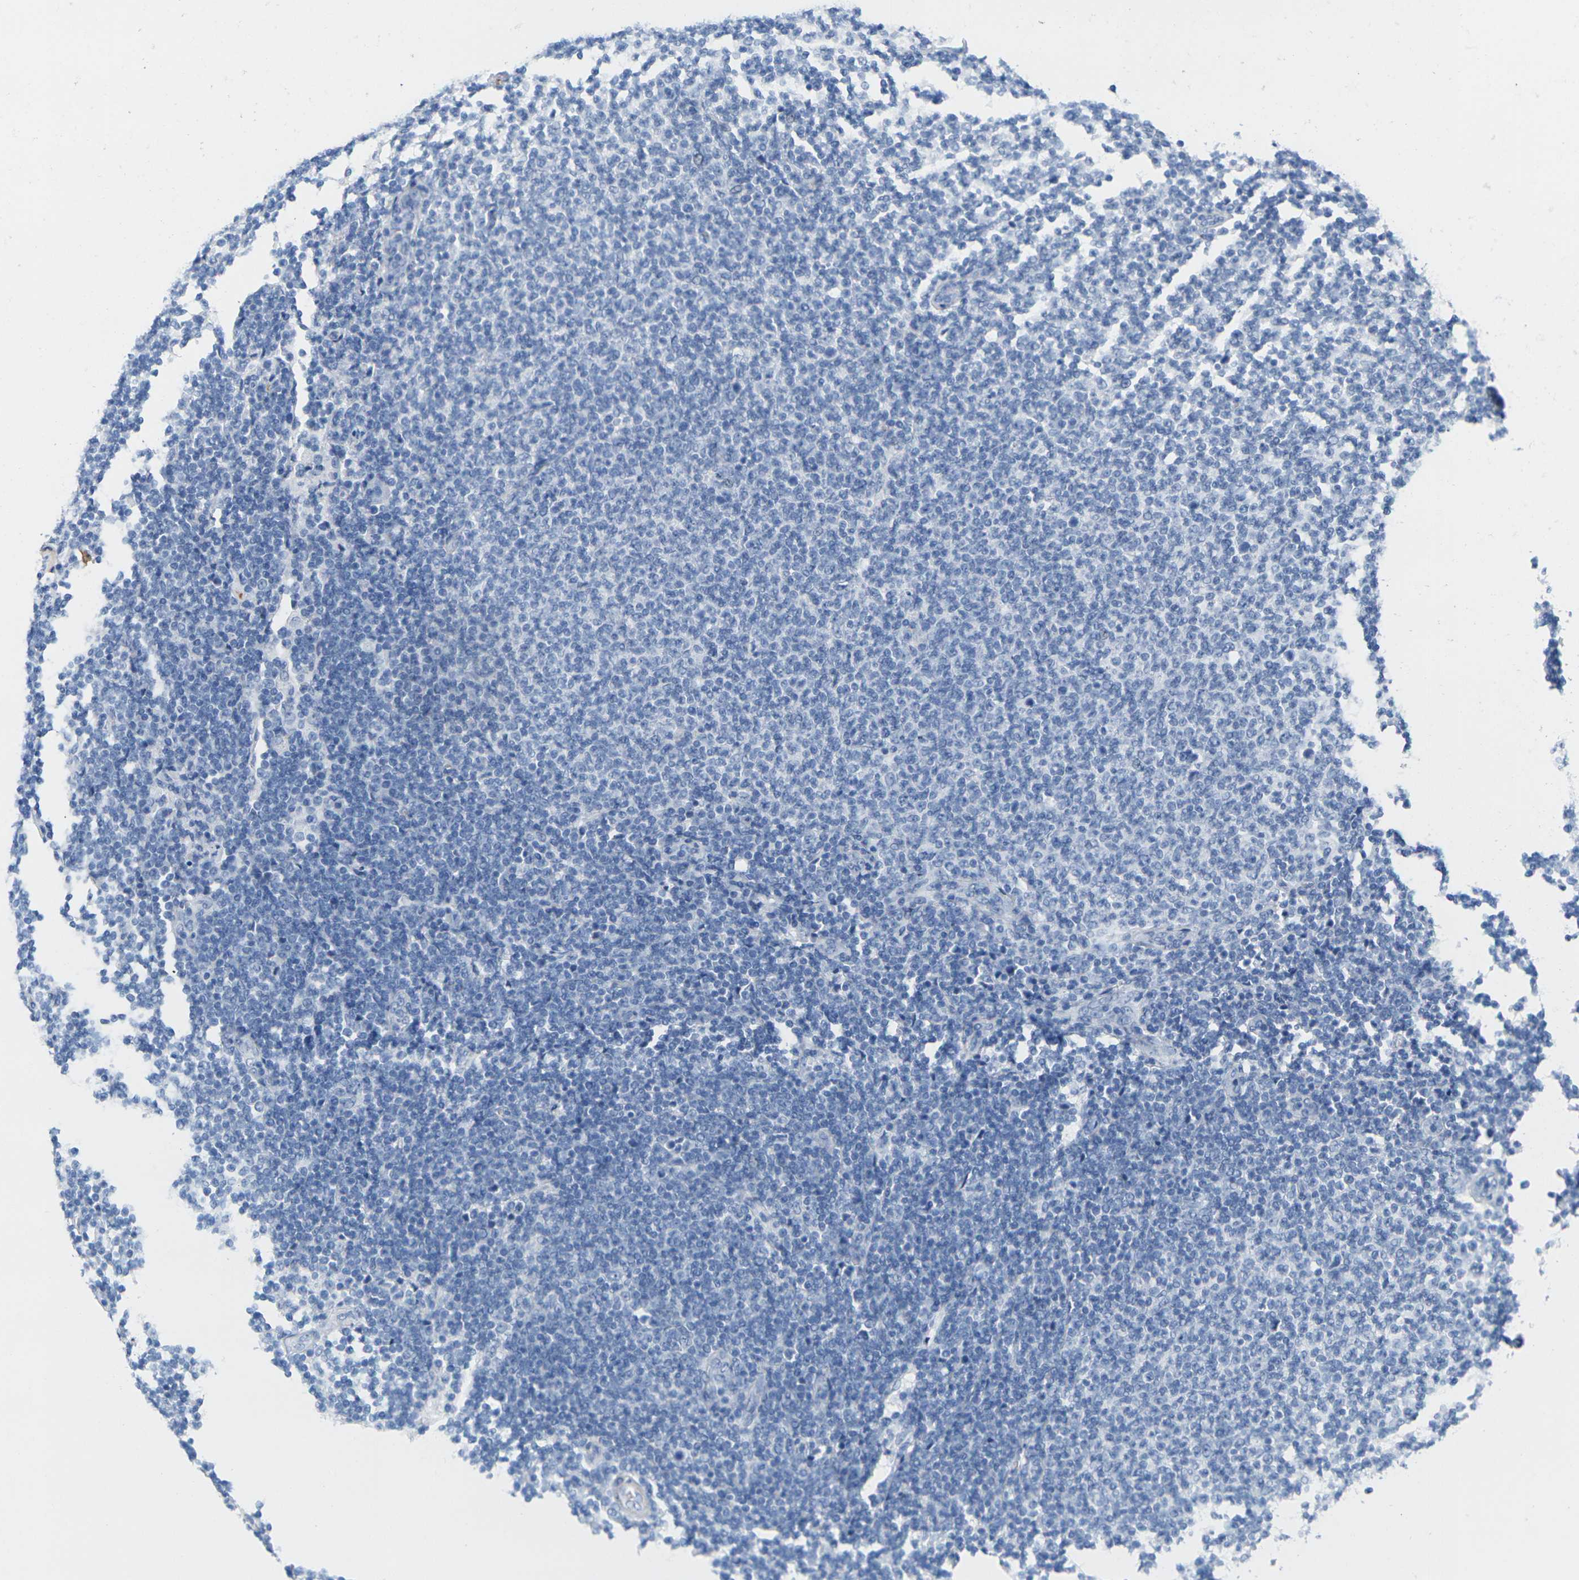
{"staining": {"intensity": "negative", "quantity": "none", "location": "none"}, "tissue": "lymphoma", "cell_type": "Tumor cells", "image_type": "cancer", "snomed": [{"axis": "morphology", "description": "Malignant lymphoma, non-Hodgkin's type, Low grade"}, {"axis": "topography", "description": "Lymph node"}], "caption": "Immunohistochemistry (IHC) micrograph of lymphoma stained for a protein (brown), which shows no positivity in tumor cells.", "gene": "CNN1", "patient": {"sex": "male", "age": 66}}